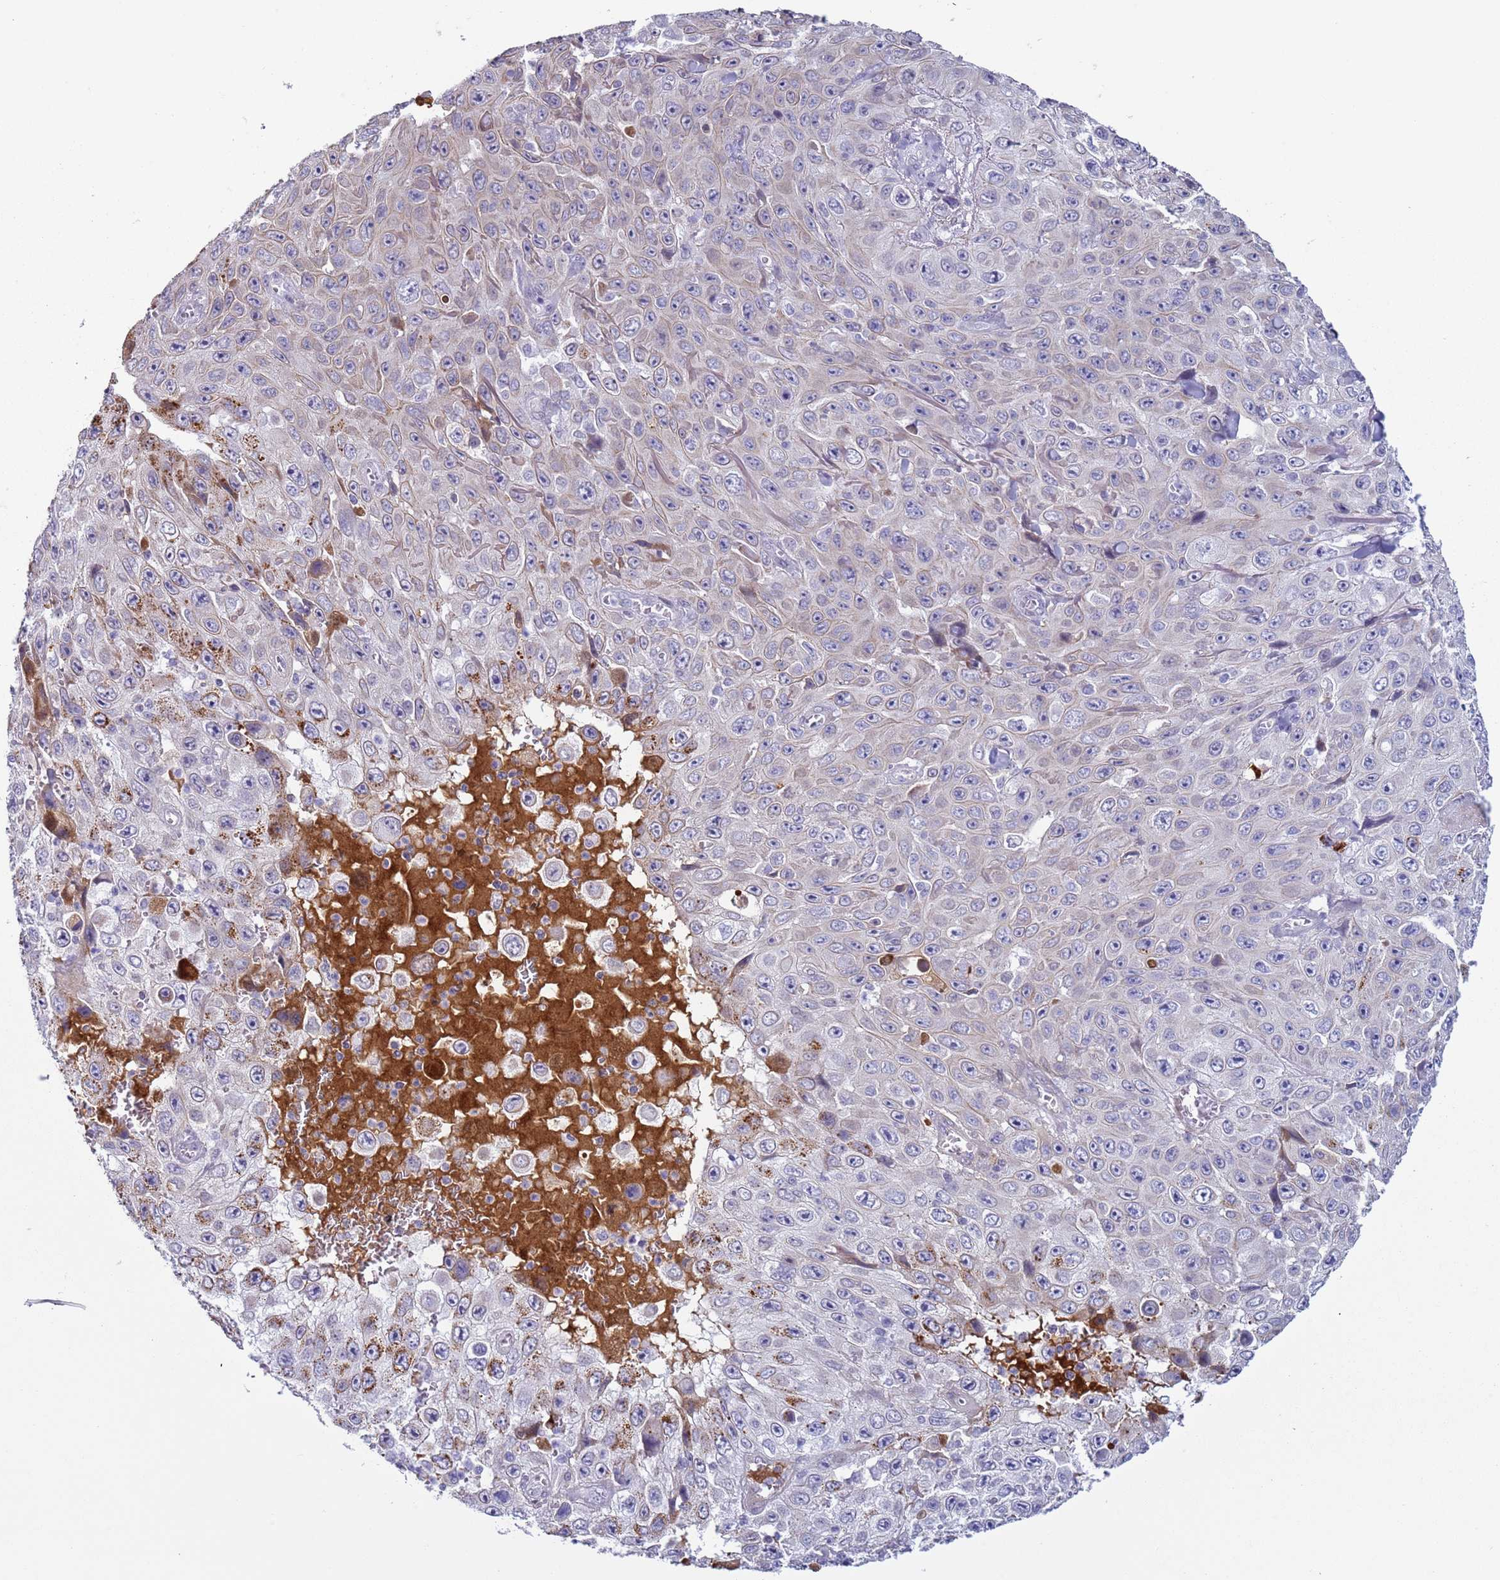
{"staining": {"intensity": "moderate", "quantity": "<25%", "location": "cytoplasmic/membranous"}, "tissue": "skin cancer", "cell_type": "Tumor cells", "image_type": "cancer", "snomed": [{"axis": "morphology", "description": "Squamous cell carcinoma, NOS"}, {"axis": "topography", "description": "Skin"}], "caption": "The histopathology image exhibits staining of skin squamous cell carcinoma, revealing moderate cytoplasmic/membranous protein staining (brown color) within tumor cells.", "gene": "NPAP1", "patient": {"sex": "male", "age": 82}}